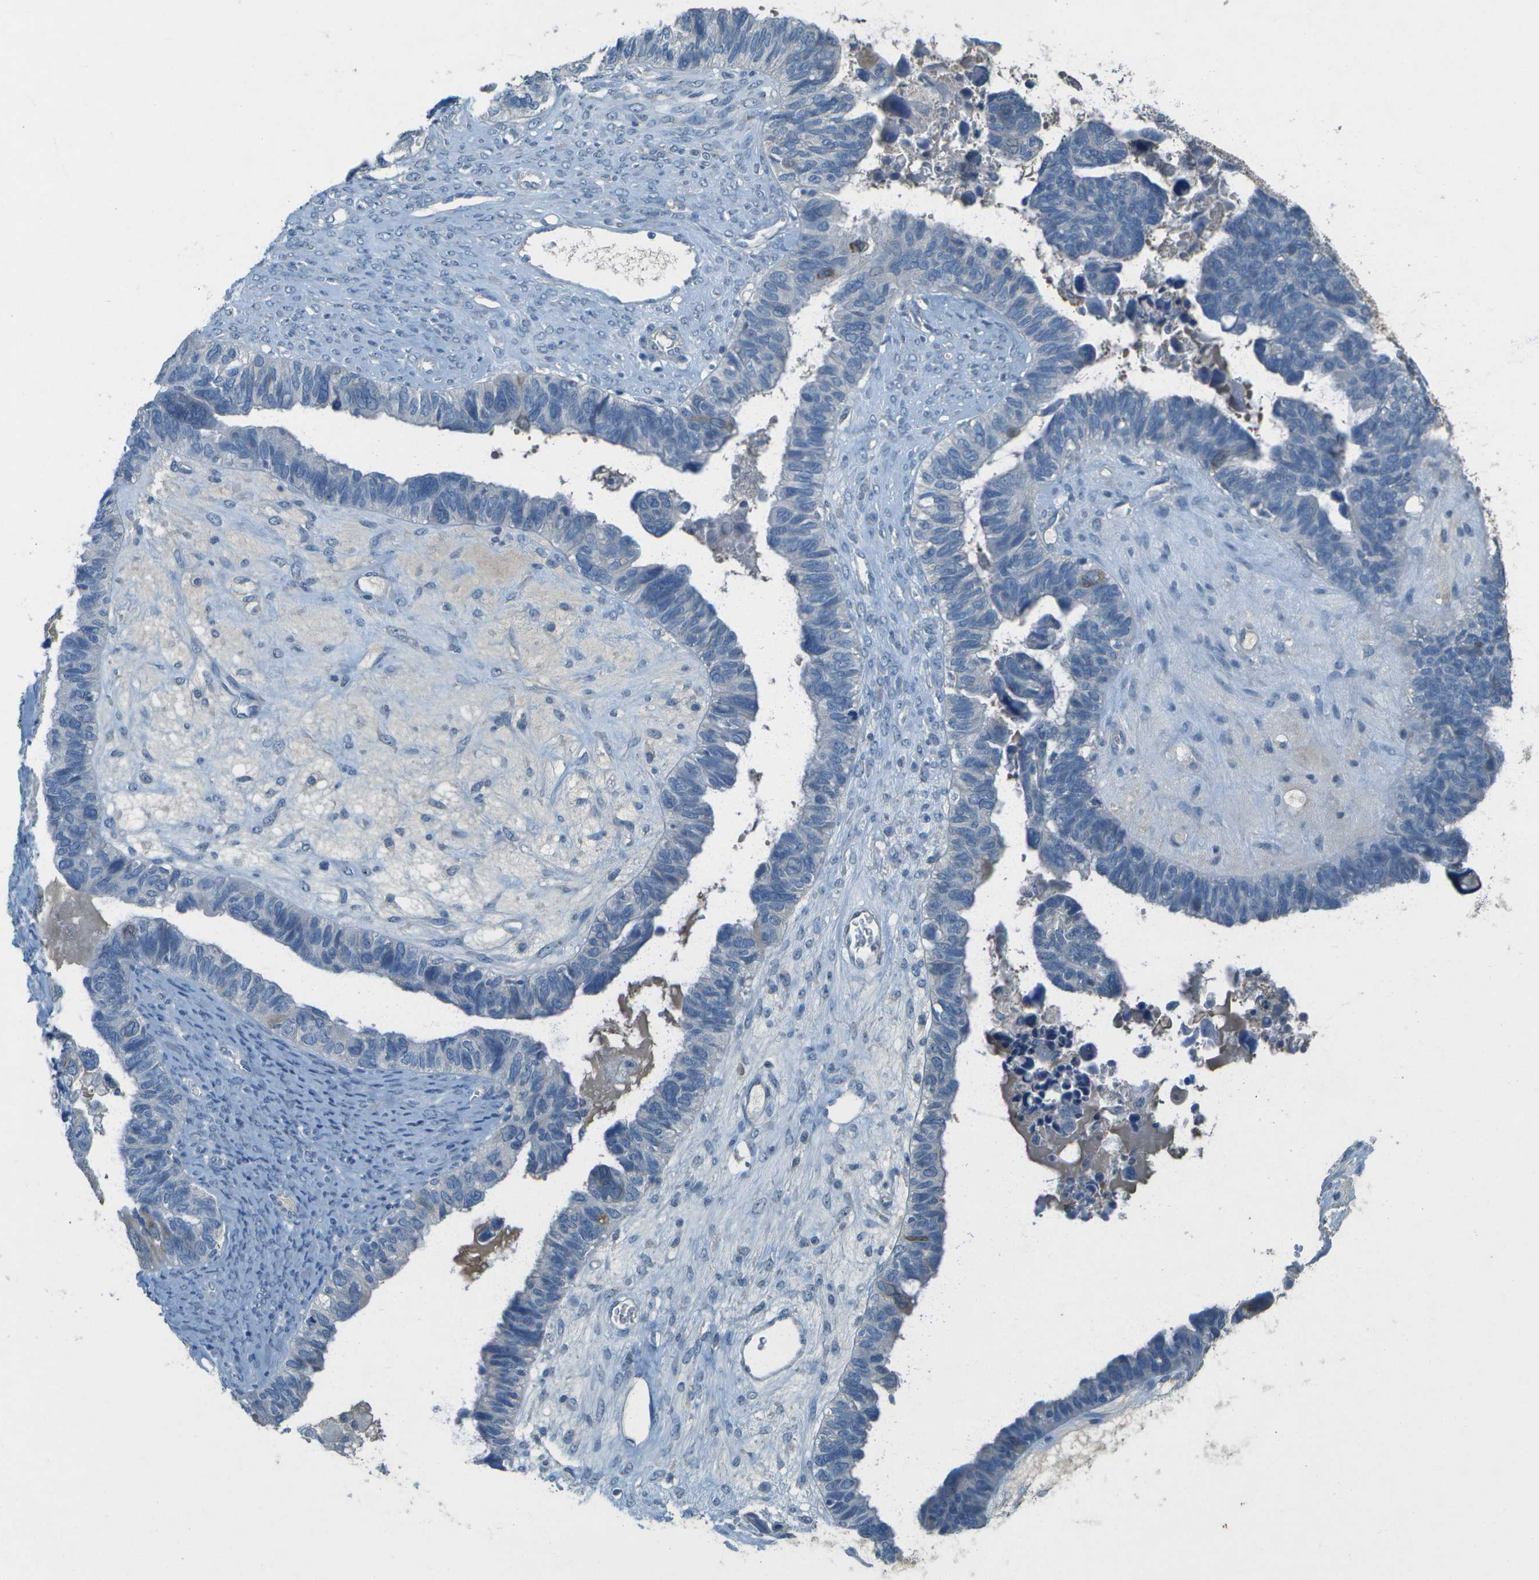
{"staining": {"intensity": "negative", "quantity": "none", "location": "none"}, "tissue": "ovarian cancer", "cell_type": "Tumor cells", "image_type": "cancer", "snomed": [{"axis": "morphology", "description": "Cystadenocarcinoma, serous, NOS"}, {"axis": "topography", "description": "Ovary"}], "caption": "Tumor cells are negative for brown protein staining in ovarian cancer. (DAB IHC, high magnification).", "gene": "LGI2", "patient": {"sex": "female", "age": 79}}